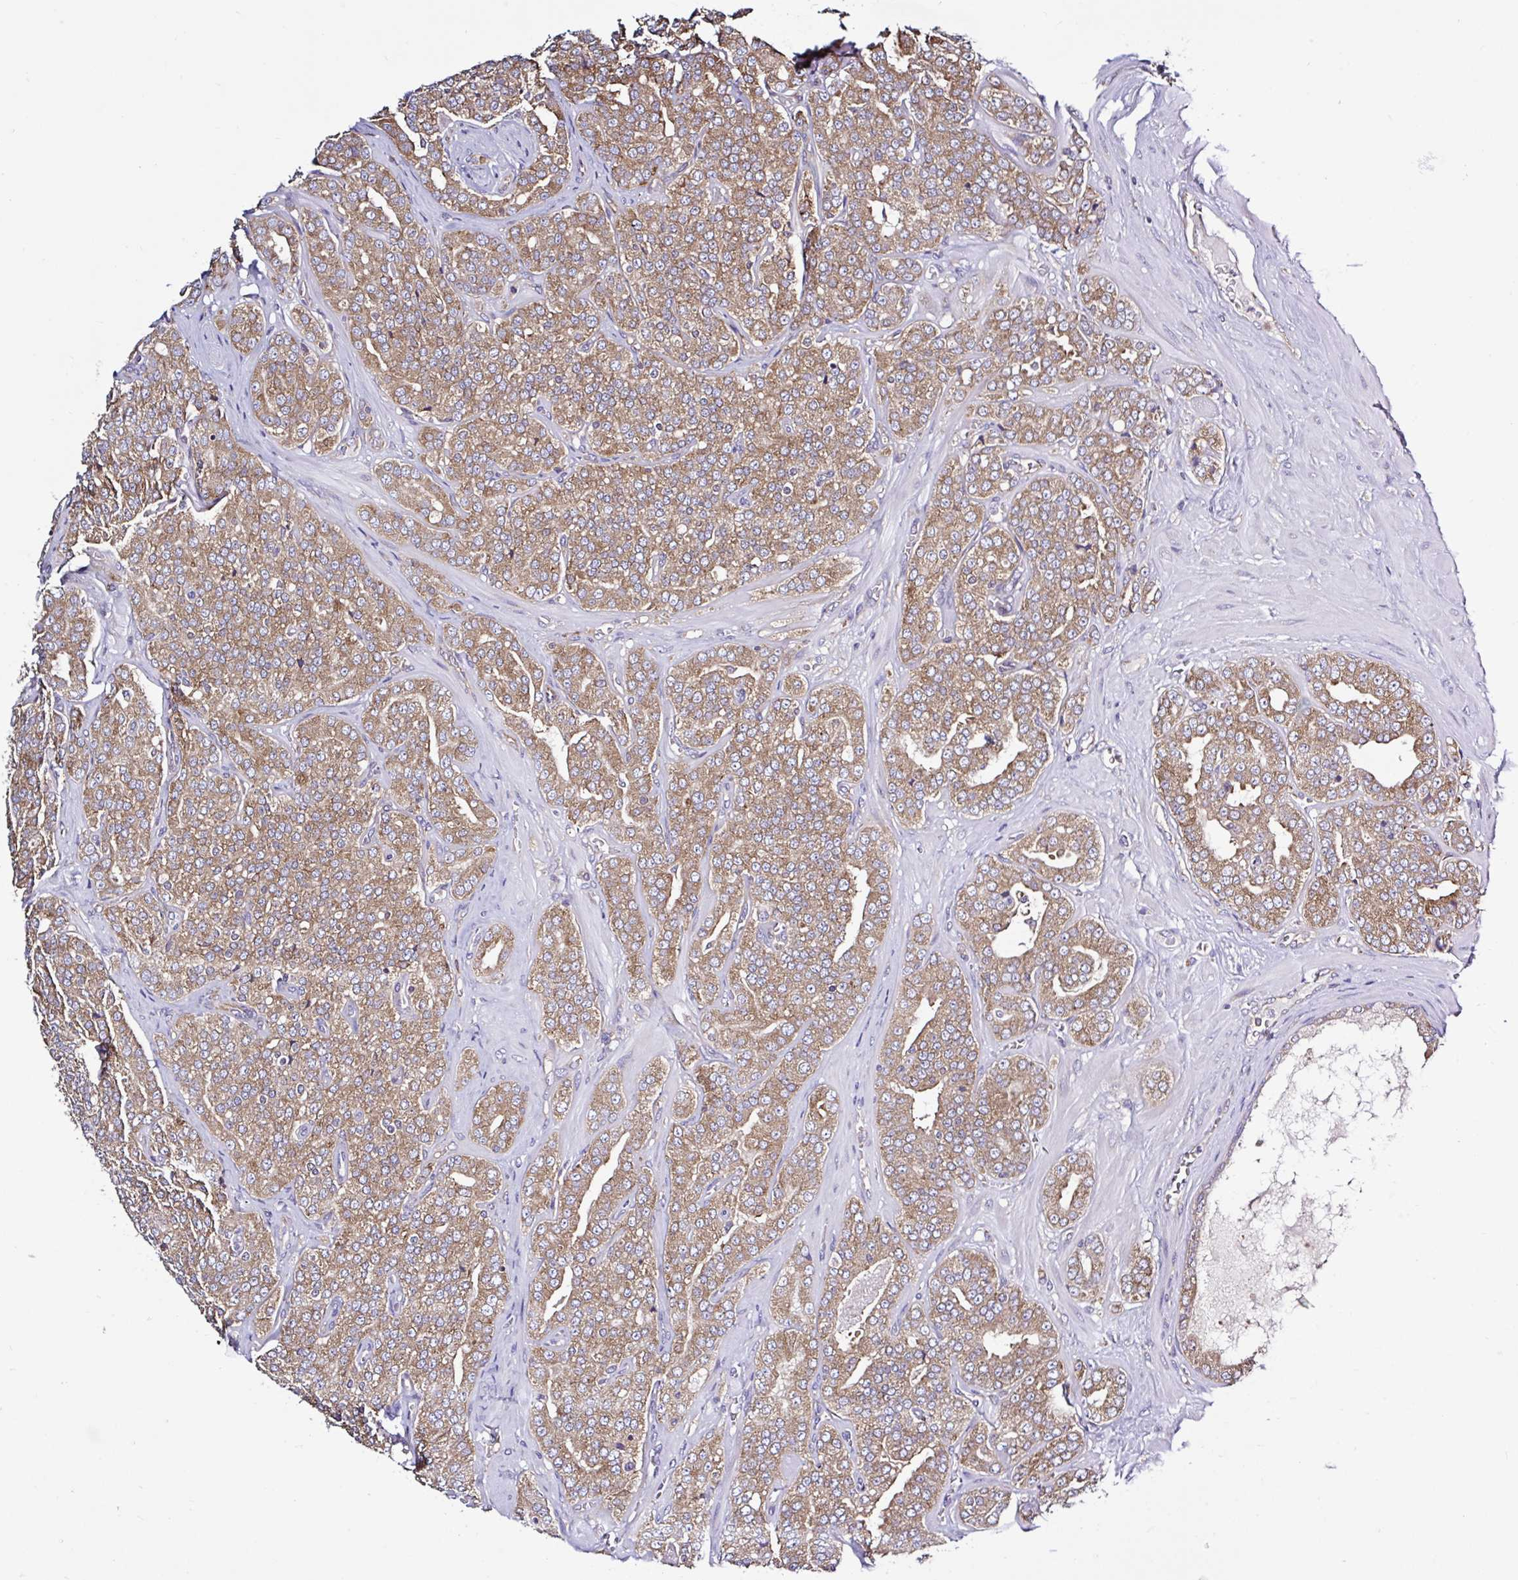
{"staining": {"intensity": "moderate", "quantity": ">75%", "location": "cytoplasmic/membranous"}, "tissue": "prostate cancer", "cell_type": "Tumor cells", "image_type": "cancer", "snomed": [{"axis": "morphology", "description": "Adenocarcinoma, High grade"}, {"axis": "topography", "description": "Prostate"}], "caption": "Immunohistochemistry (IHC) (DAB) staining of human adenocarcinoma (high-grade) (prostate) shows moderate cytoplasmic/membranous protein staining in about >75% of tumor cells.", "gene": "LARS1", "patient": {"sex": "male", "age": 66}}